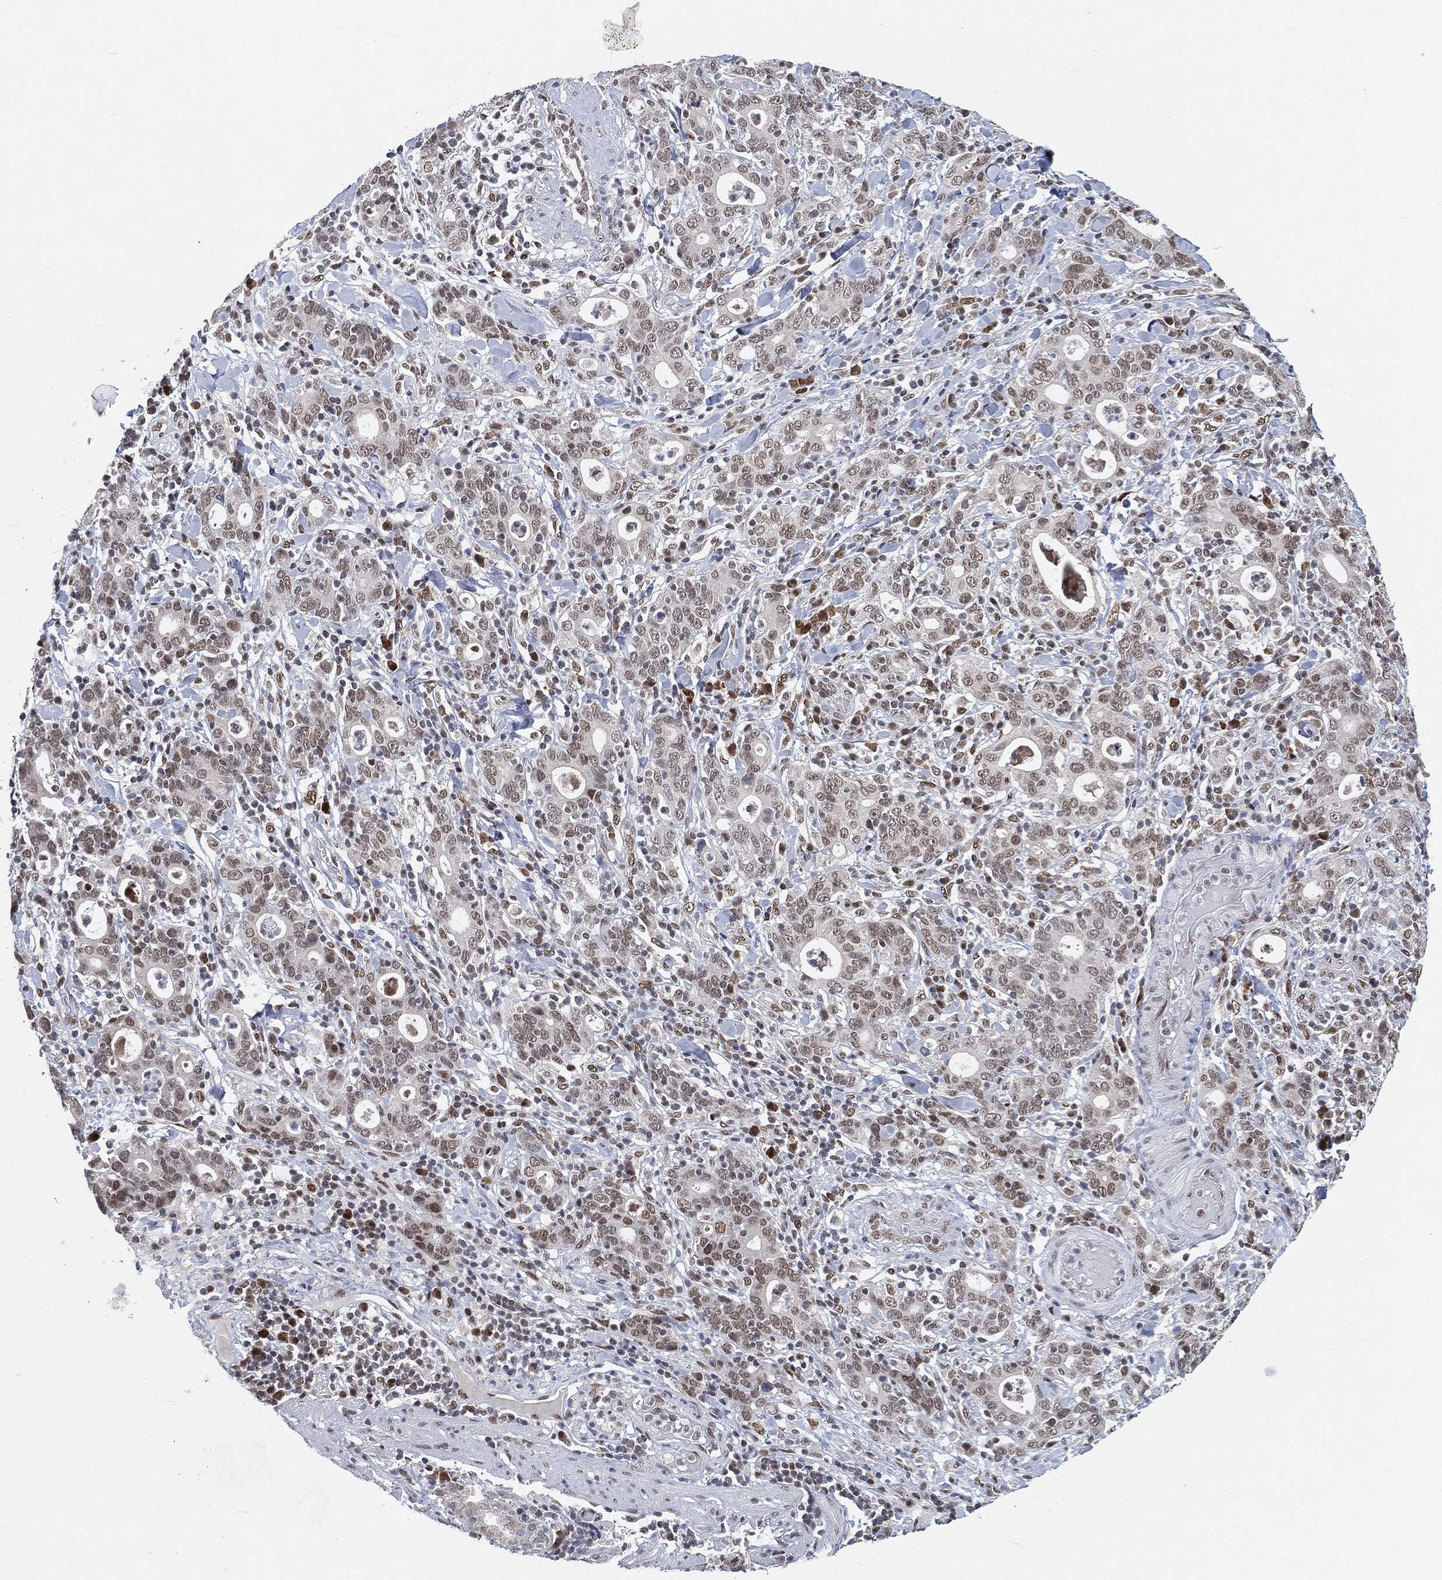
{"staining": {"intensity": "weak", "quantity": "<25%", "location": "nuclear"}, "tissue": "stomach cancer", "cell_type": "Tumor cells", "image_type": "cancer", "snomed": [{"axis": "morphology", "description": "Adenocarcinoma, NOS"}, {"axis": "topography", "description": "Stomach"}], "caption": "A histopathology image of stomach adenocarcinoma stained for a protein displays no brown staining in tumor cells. Nuclei are stained in blue.", "gene": "YLPM1", "patient": {"sex": "male", "age": 79}}